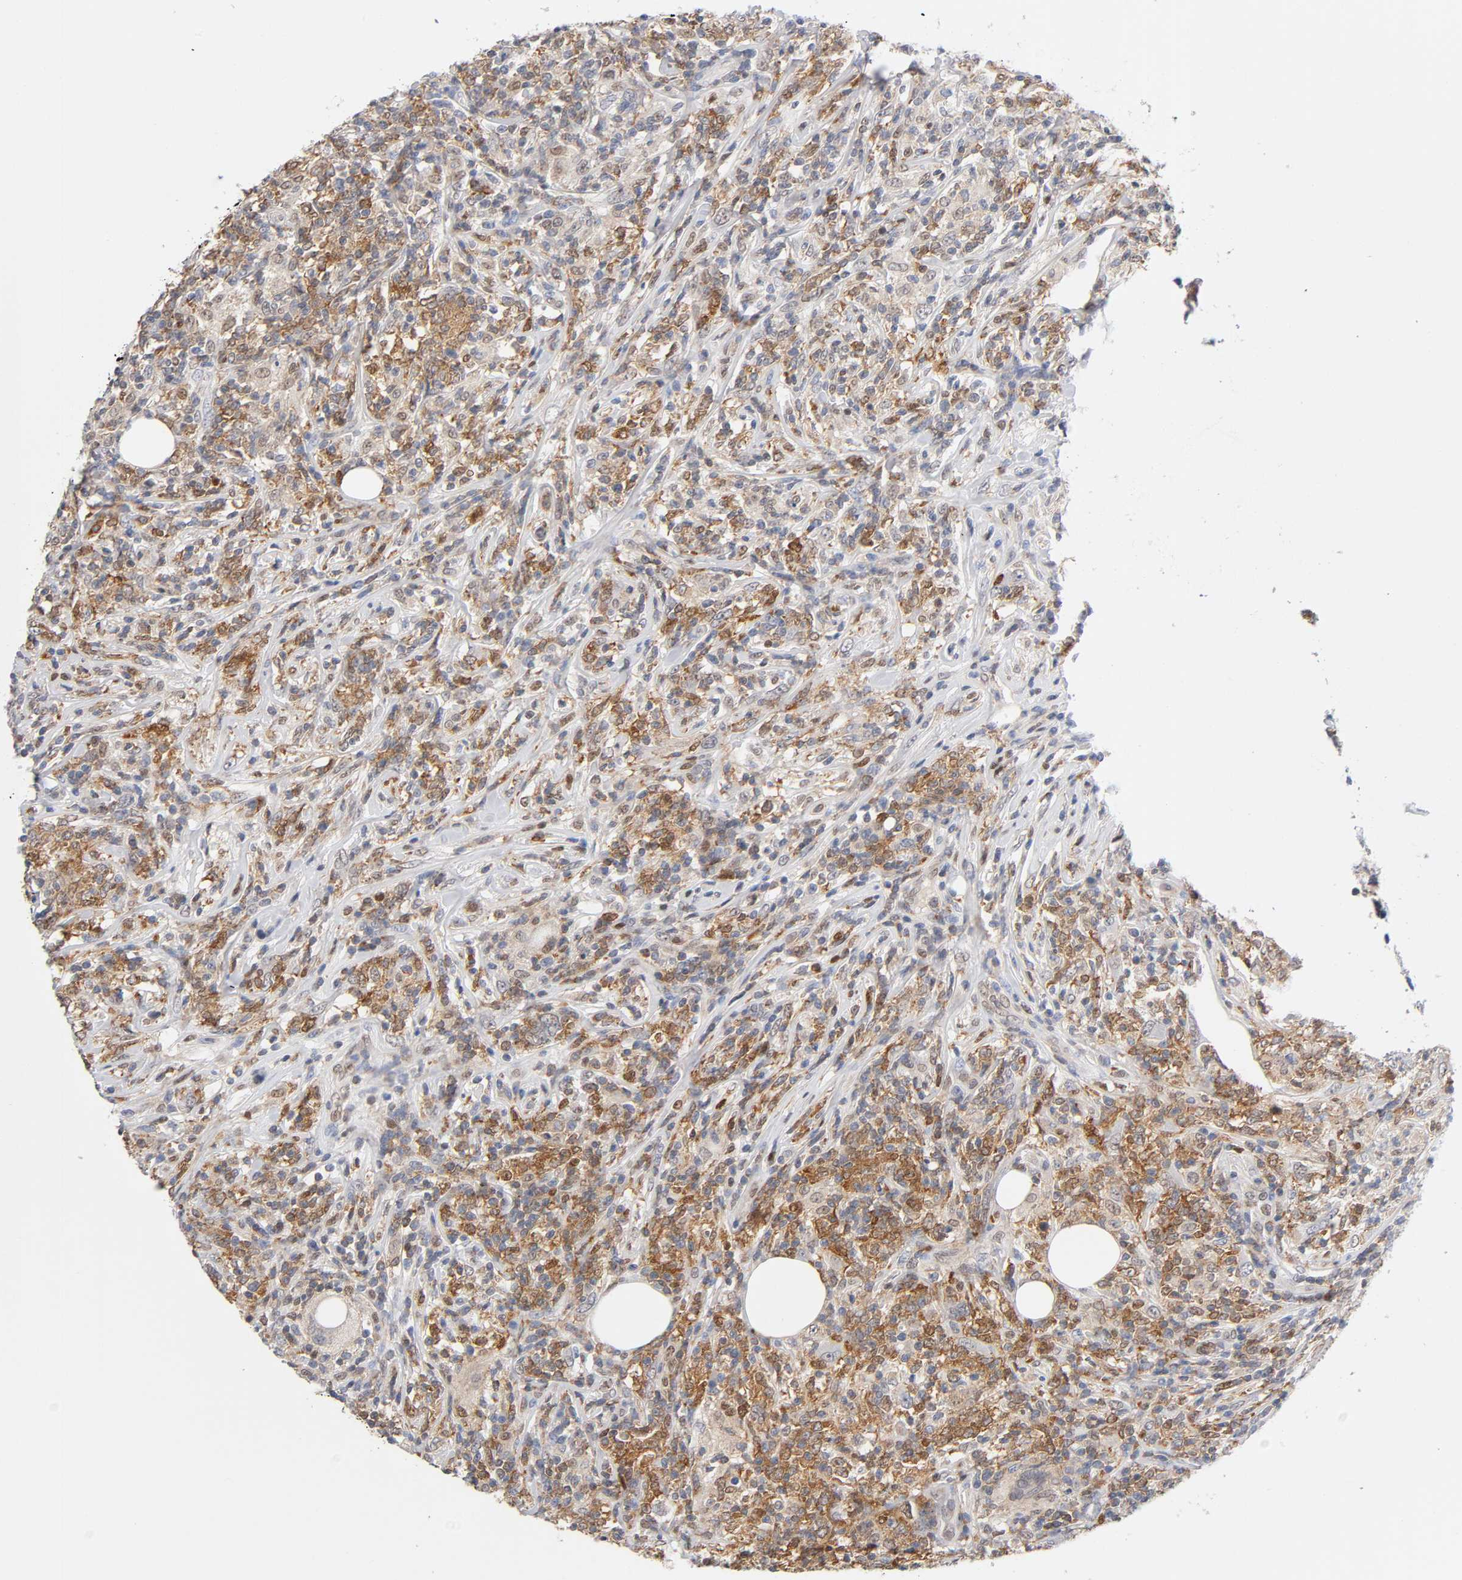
{"staining": {"intensity": "moderate", "quantity": ">75%", "location": "nuclear"}, "tissue": "lymphoma", "cell_type": "Tumor cells", "image_type": "cancer", "snomed": [{"axis": "morphology", "description": "Malignant lymphoma, non-Hodgkin's type, High grade"}, {"axis": "topography", "description": "Lymph node"}], "caption": "Human high-grade malignant lymphoma, non-Hodgkin's type stained for a protein (brown) exhibits moderate nuclear positive positivity in about >75% of tumor cells.", "gene": "NFATC1", "patient": {"sex": "female", "age": 84}}